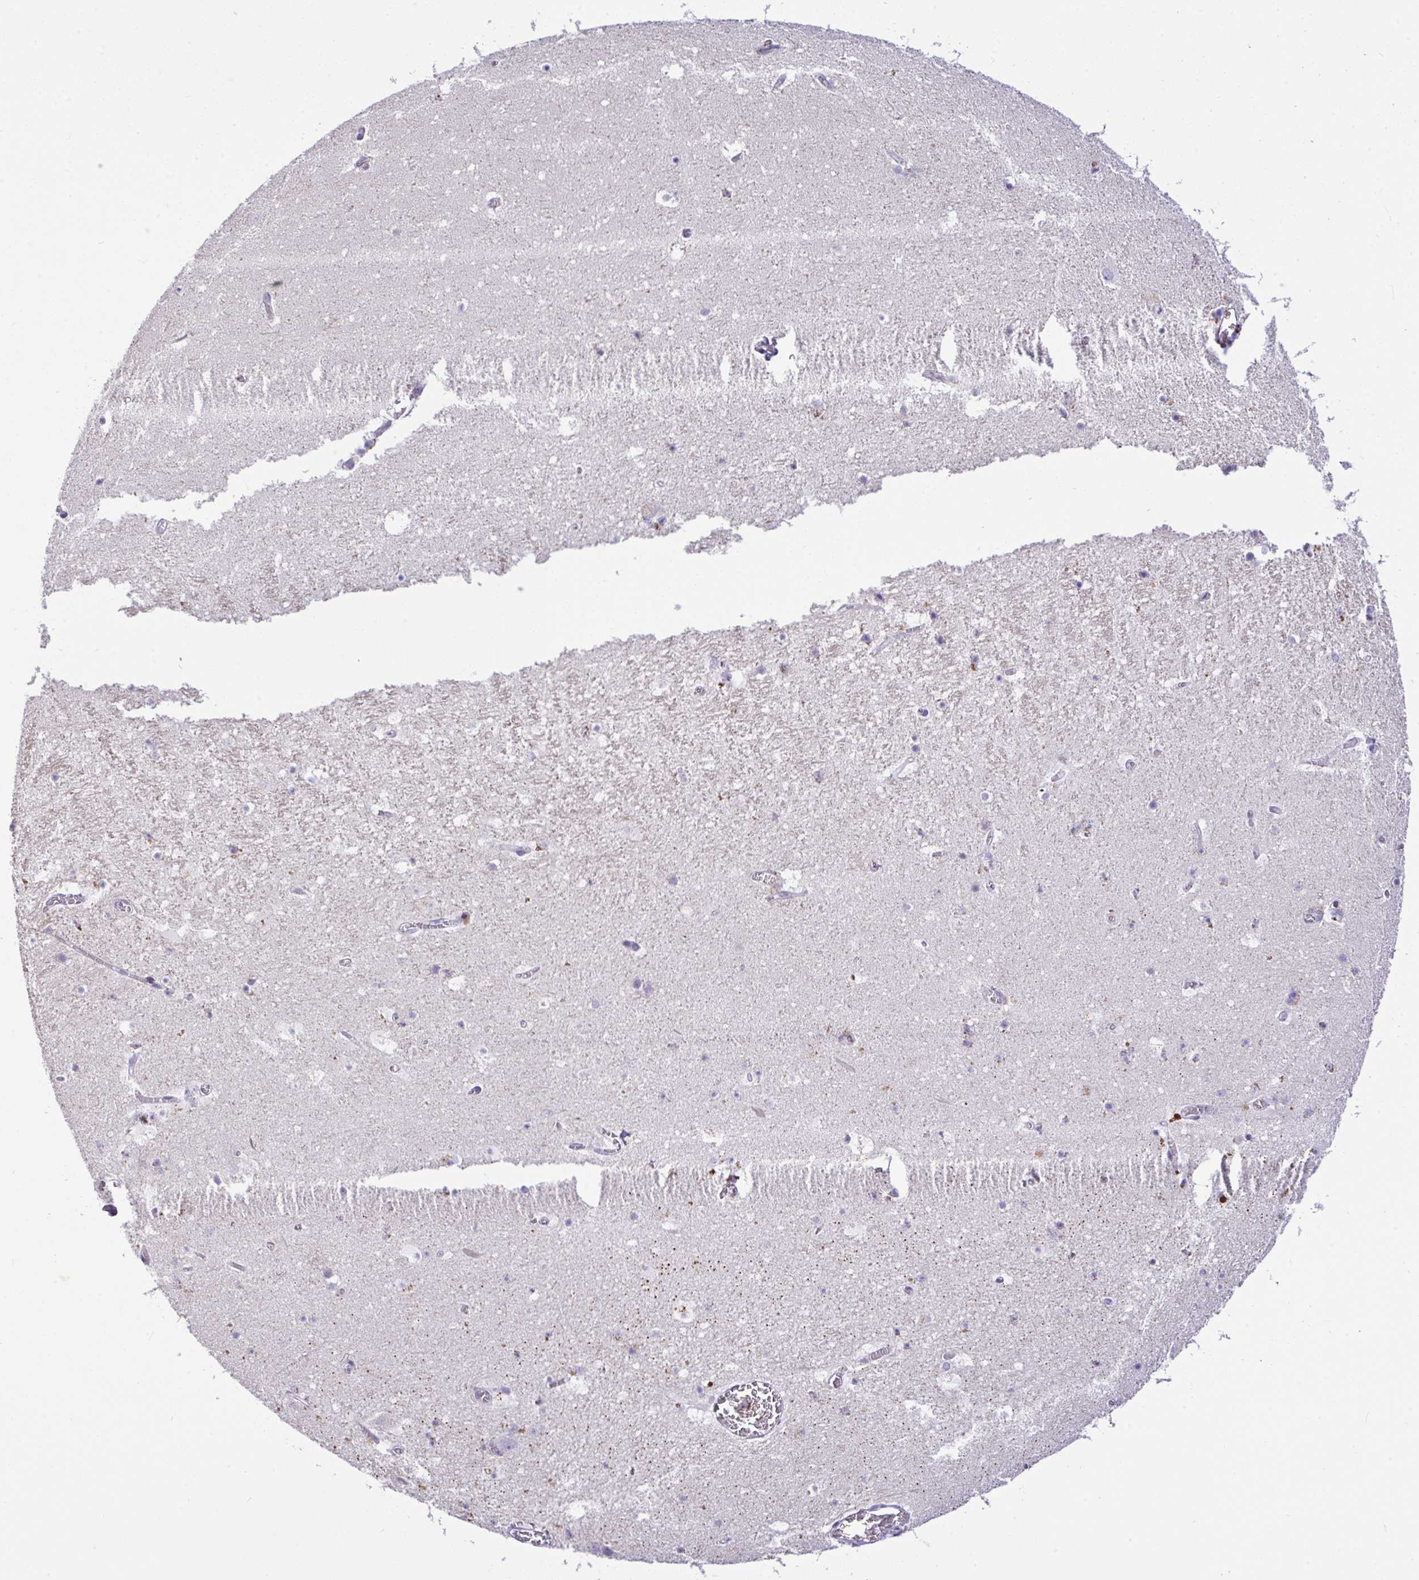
{"staining": {"intensity": "negative", "quantity": "none", "location": "none"}, "tissue": "hippocampus", "cell_type": "Glial cells", "image_type": "normal", "snomed": [{"axis": "morphology", "description": "Normal tissue, NOS"}, {"axis": "topography", "description": "Hippocampus"}], "caption": "Immunohistochemistry (IHC) photomicrograph of unremarkable hippocampus: hippocampus stained with DAB (3,3'-diaminobenzidine) reveals no significant protein staining in glial cells. (IHC, brightfield microscopy, high magnification).", "gene": "EPN3", "patient": {"sex": "female", "age": 42}}